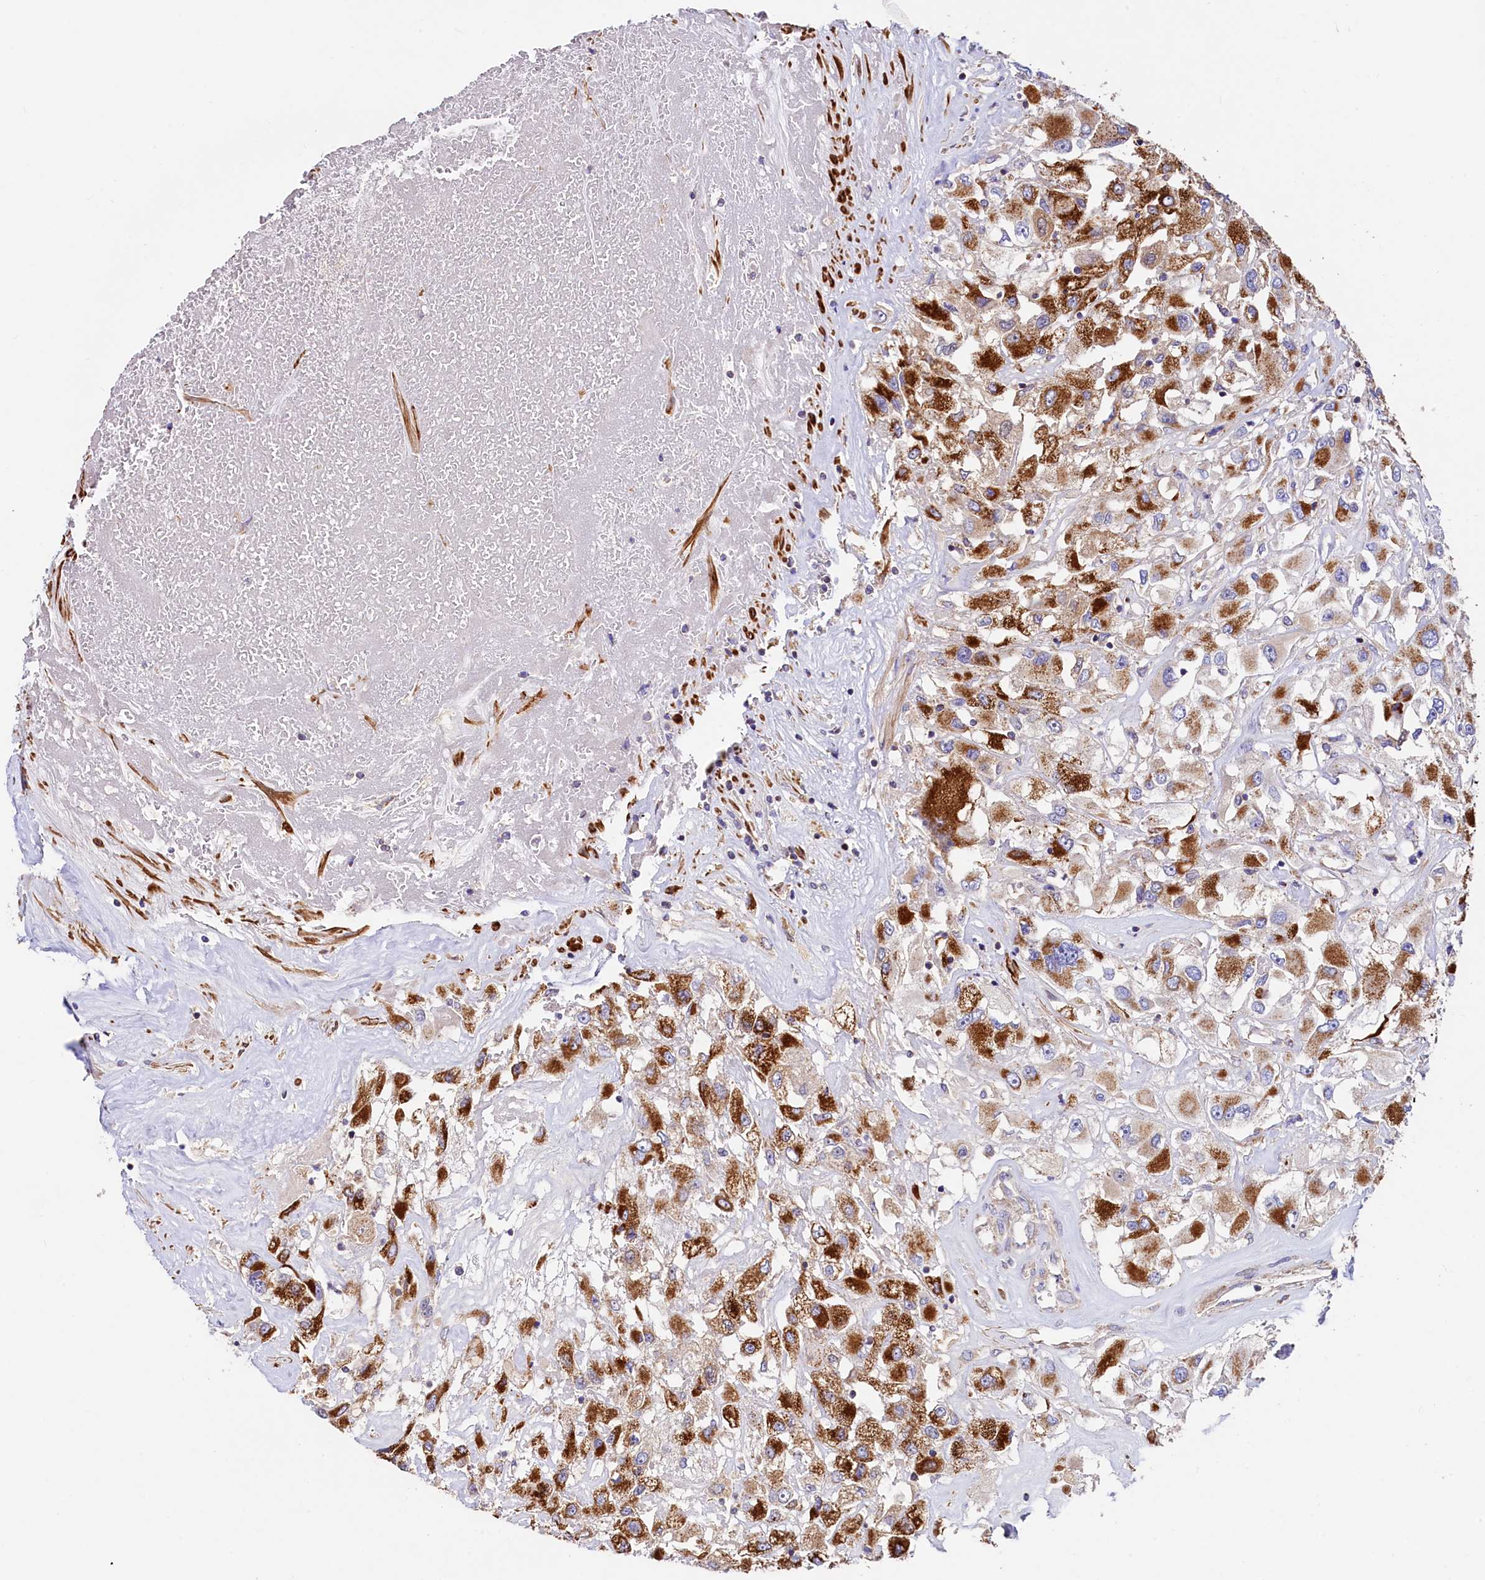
{"staining": {"intensity": "strong", "quantity": ">75%", "location": "cytoplasmic/membranous"}, "tissue": "renal cancer", "cell_type": "Tumor cells", "image_type": "cancer", "snomed": [{"axis": "morphology", "description": "Adenocarcinoma, NOS"}, {"axis": "topography", "description": "Kidney"}], "caption": "This is a micrograph of IHC staining of renal cancer, which shows strong positivity in the cytoplasmic/membranous of tumor cells.", "gene": "CIAO3", "patient": {"sex": "female", "age": 52}}